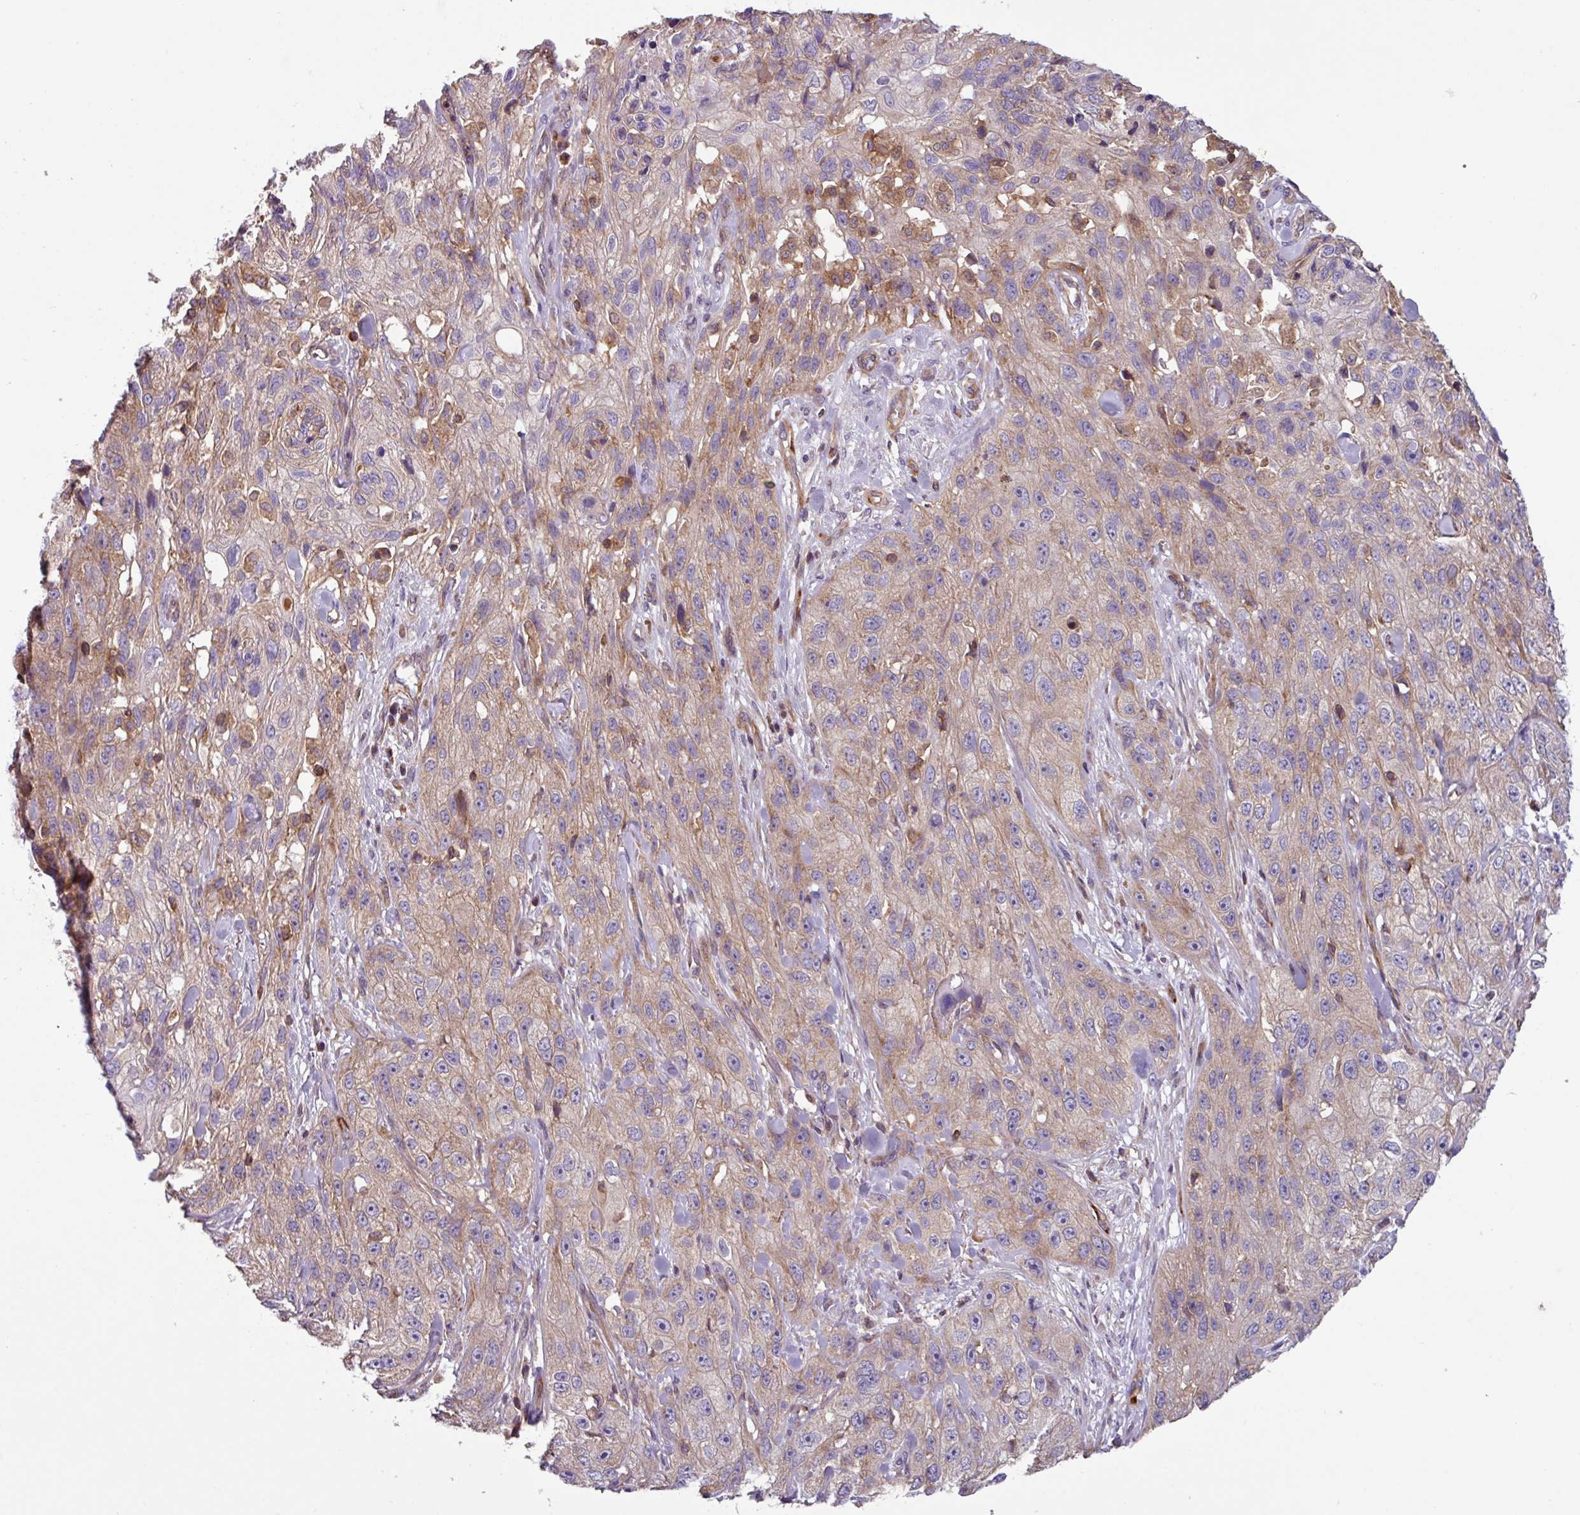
{"staining": {"intensity": "weak", "quantity": "25%-75%", "location": "cytoplasmic/membranous"}, "tissue": "skin cancer", "cell_type": "Tumor cells", "image_type": "cancer", "snomed": [{"axis": "morphology", "description": "Squamous cell carcinoma, NOS"}, {"axis": "topography", "description": "Skin"}, {"axis": "topography", "description": "Vulva"}], "caption": "This histopathology image exhibits skin cancer stained with immunohistochemistry to label a protein in brown. The cytoplasmic/membranous of tumor cells show weak positivity for the protein. Nuclei are counter-stained blue.", "gene": "PLEKHD1", "patient": {"sex": "female", "age": 86}}